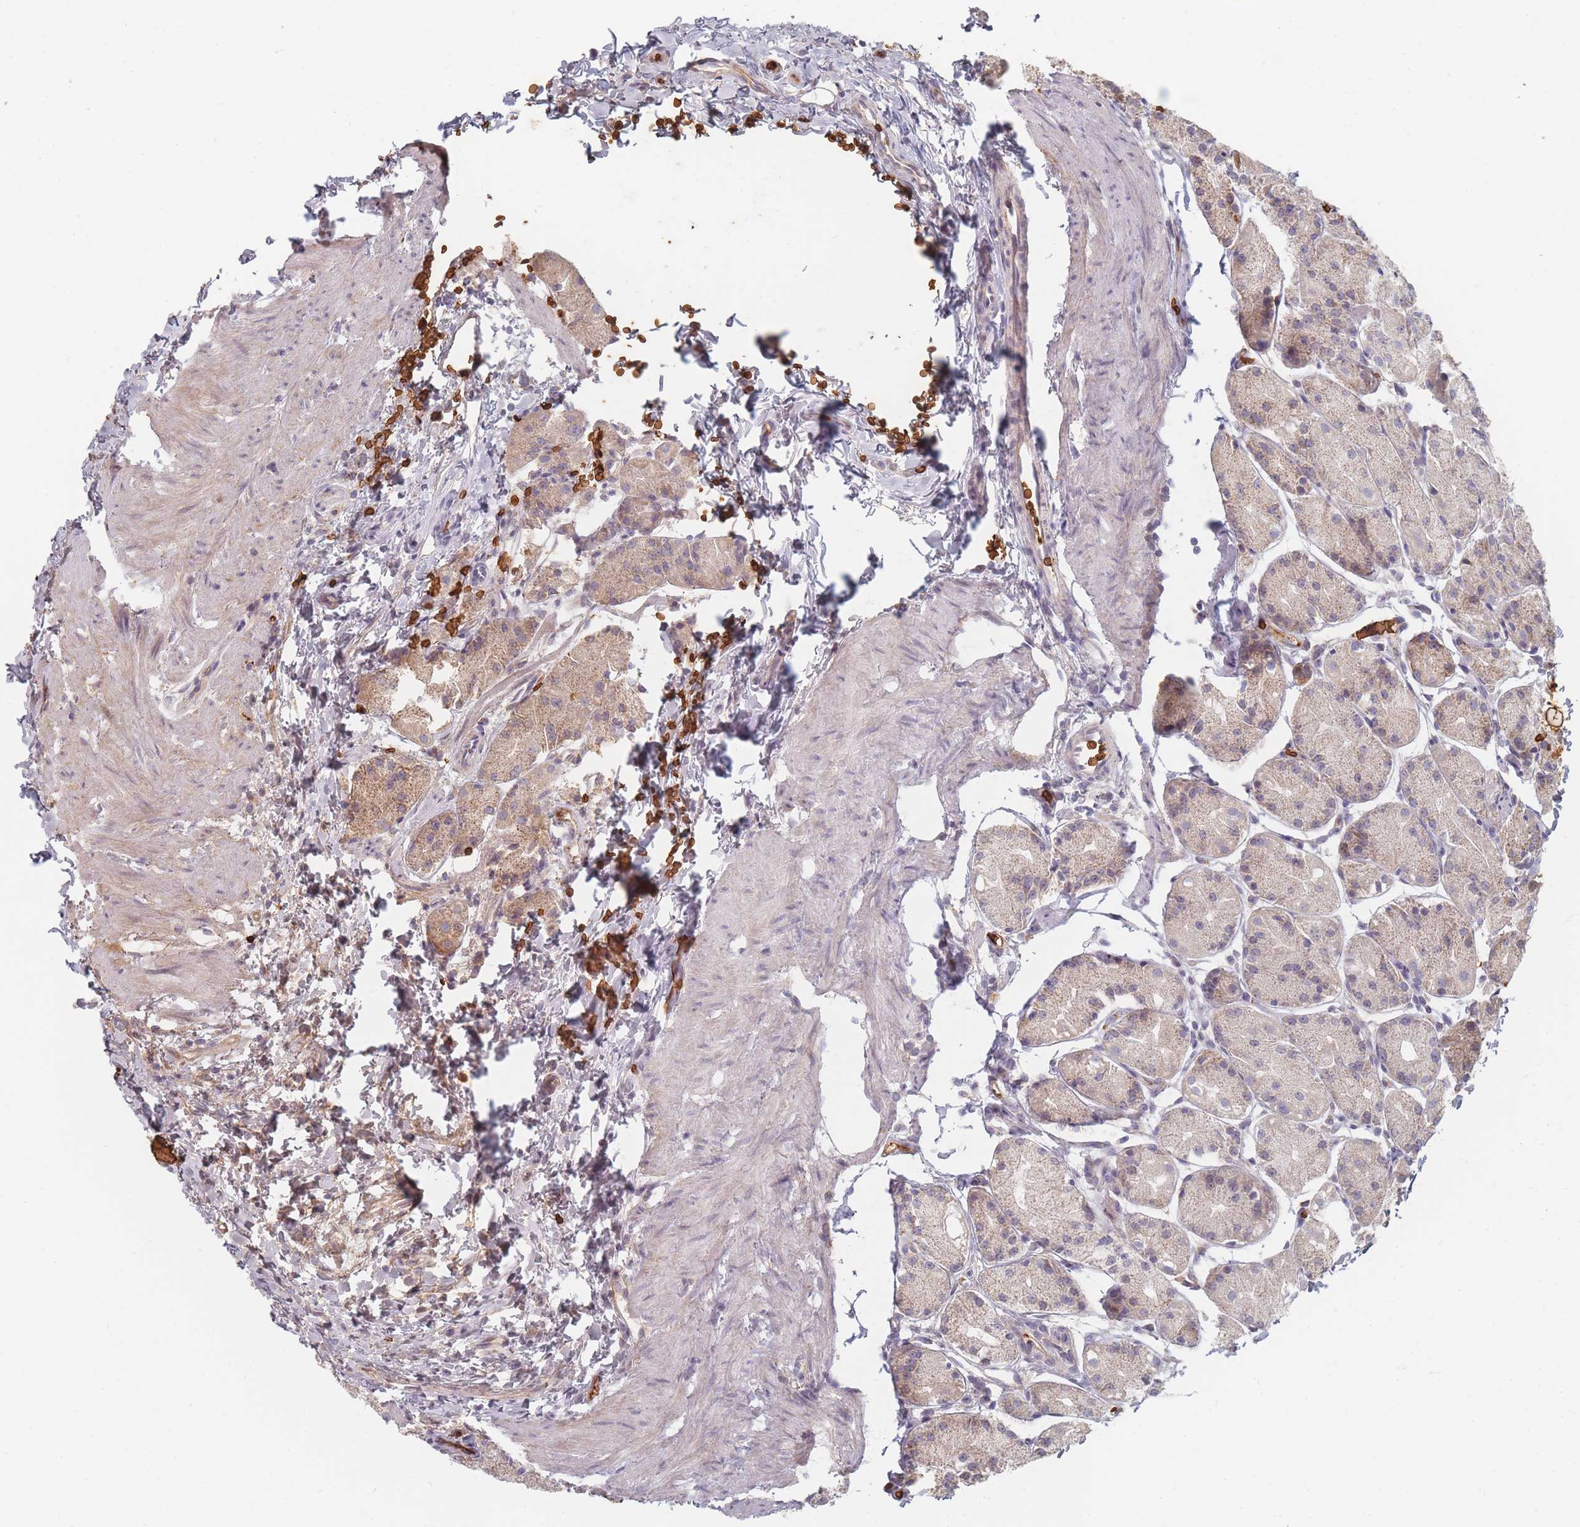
{"staining": {"intensity": "weak", "quantity": "25%-75%", "location": "cytoplasmic/membranous"}, "tissue": "stomach", "cell_type": "Glandular cells", "image_type": "normal", "snomed": [{"axis": "morphology", "description": "Normal tissue, NOS"}, {"axis": "topography", "description": "Stomach, upper"}], "caption": "This image displays normal stomach stained with IHC to label a protein in brown. The cytoplasmic/membranous of glandular cells show weak positivity for the protein. Nuclei are counter-stained blue.", "gene": "SLC2A6", "patient": {"sex": "male", "age": 47}}